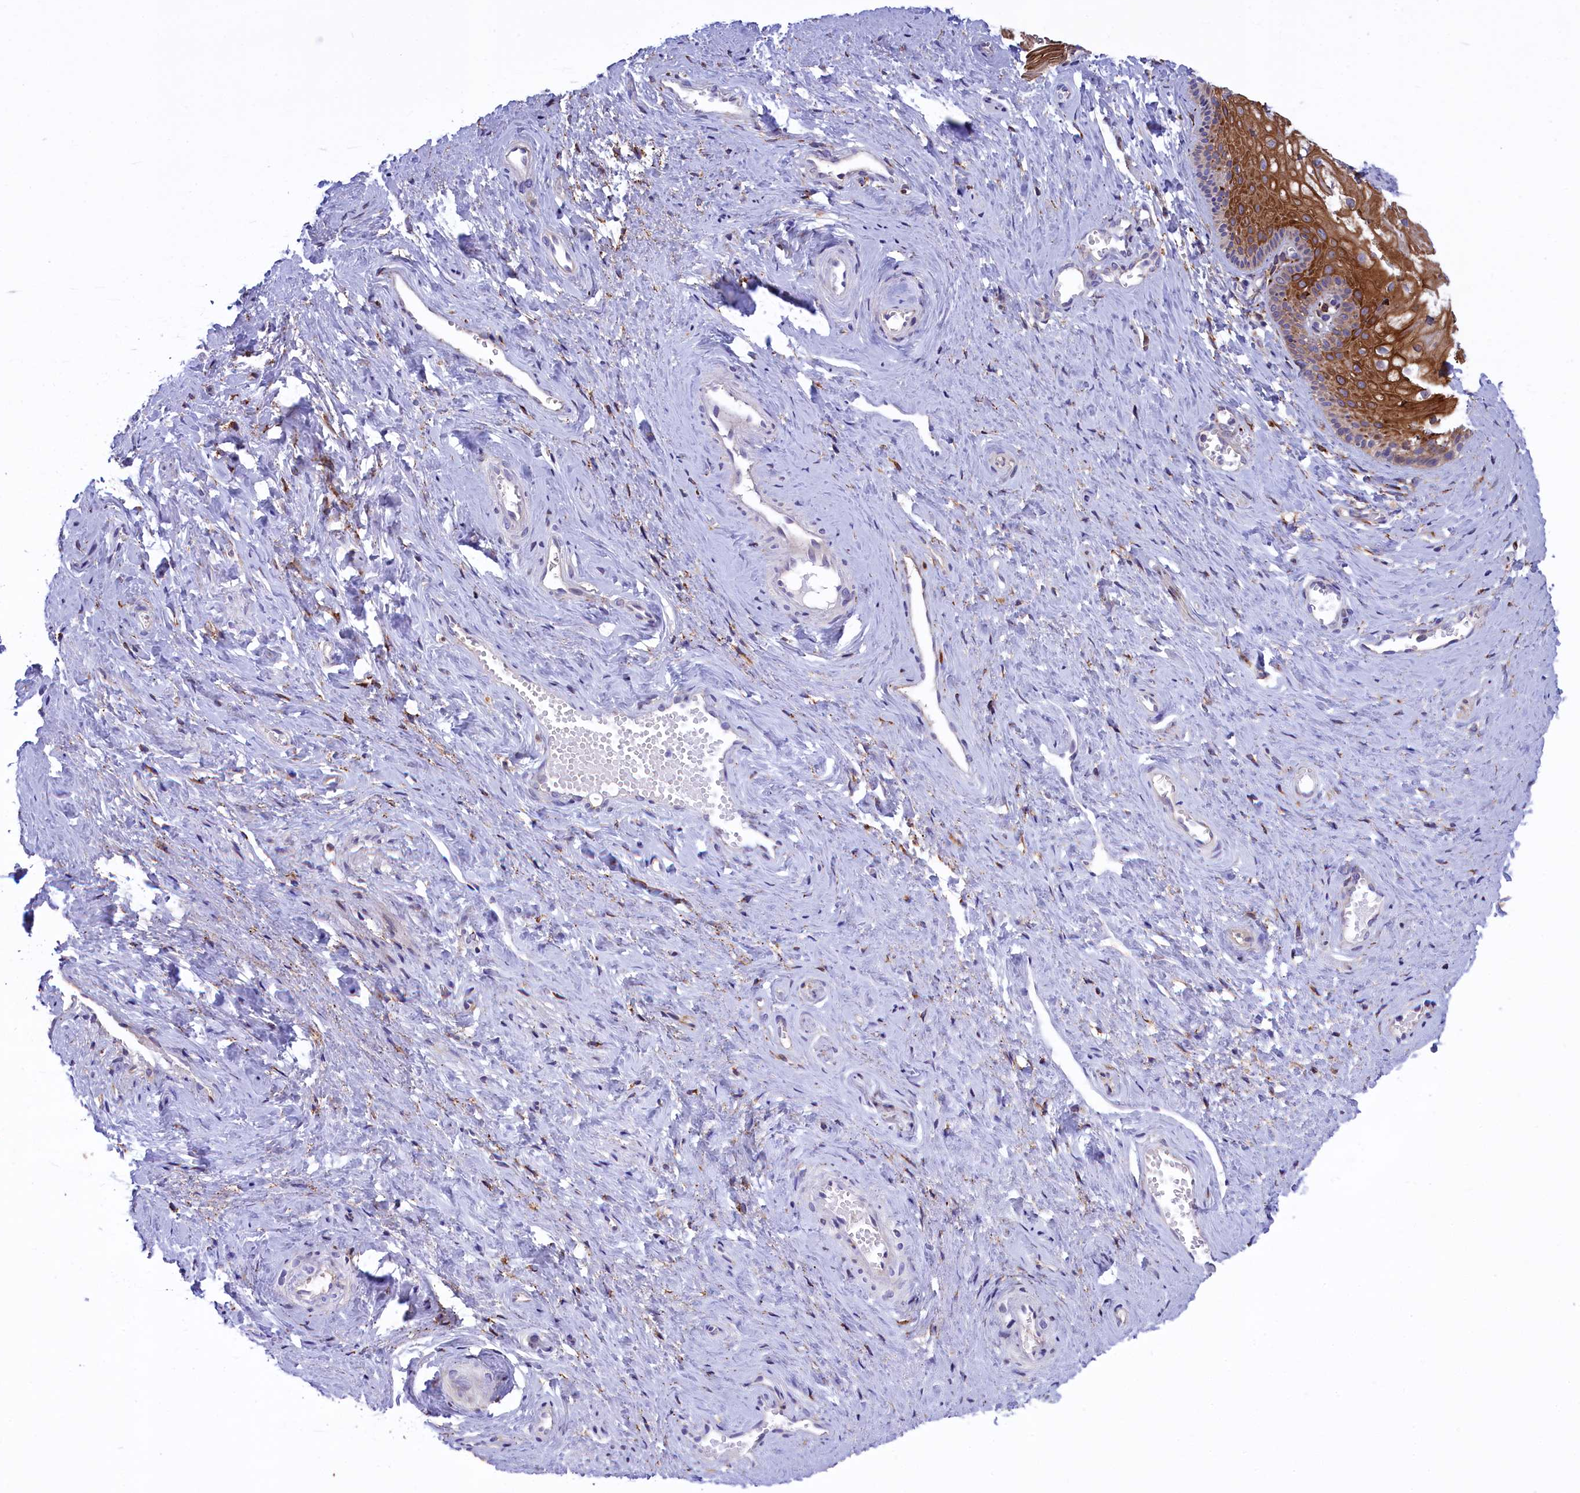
{"staining": {"intensity": "moderate", "quantity": "25%-75%", "location": "cytoplasmic/membranous"}, "tissue": "vagina", "cell_type": "Squamous epithelial cells", "image_type": "normal", "snomed": [{"axis": "morphology", "description": "Normal tissue, NOS"}, {"axis": "topography", "description": "Vagina"}, {"axis": "topography", "description": "Cervix"}], "caption": "Immunohistochemical staining of normal vagina shows 25%-75% levels of moderate cytoplasmic/membranous protein staining in approximately 25%-75% of squamous epithelial cells.", "gene": "MAN2B1", "patient": {"sex": "female", "age": 40}}